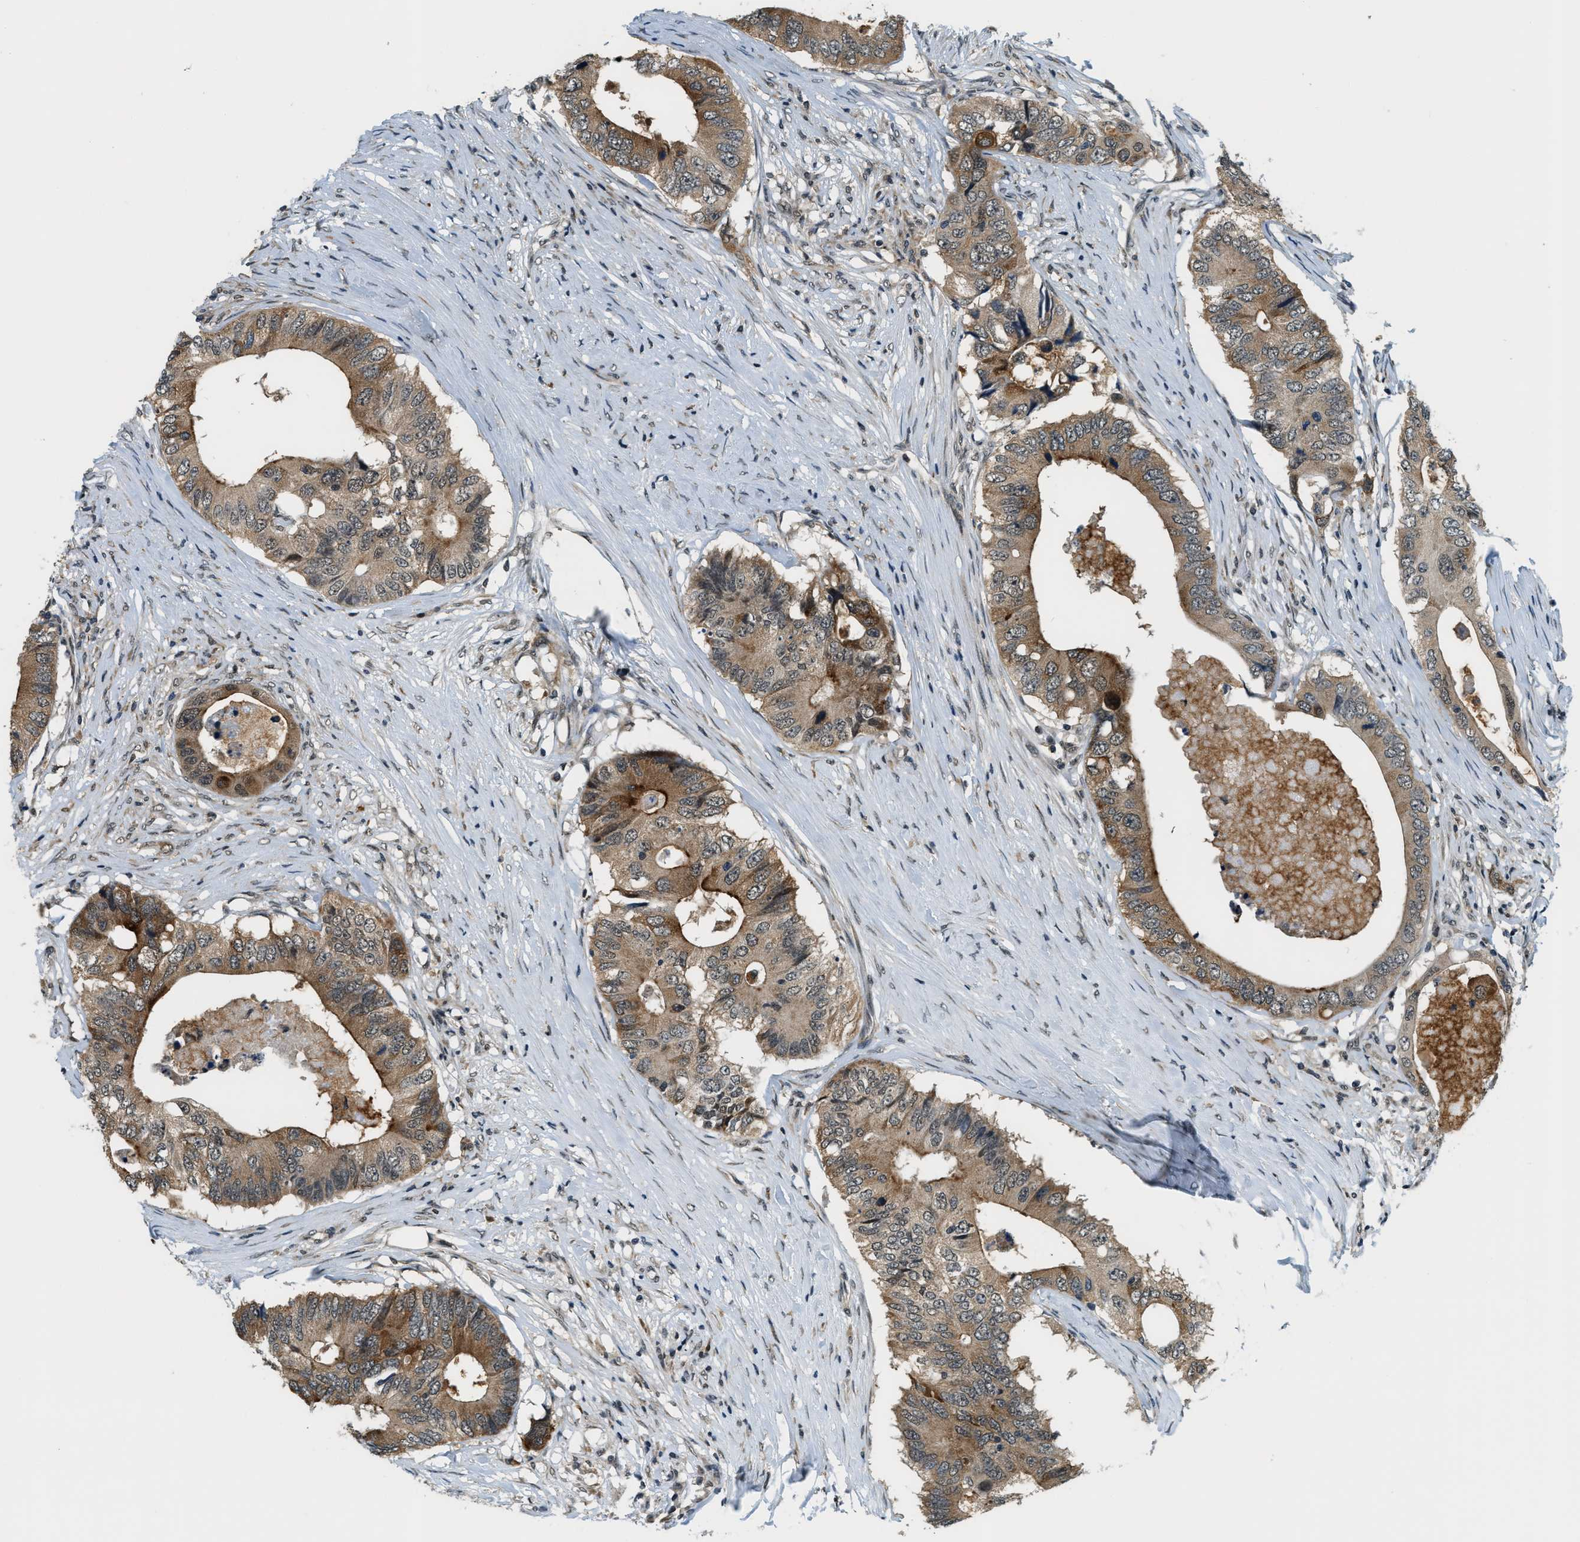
{"staining": {"intensity": "moderate", "quantity": ">75%", "location": "cytoplasmic/membranous"}, "tissue": "colorectal cancer", "cell_type": "Tumor cells", "image_type": "cancer", "snomed": [{"axis": "morphology", "description": "Adenocarcinoma, NOS"}, {"axis": "topography", "description": "Colon"}], "caption": "Colorectal cancer (adenocarcinoma) stained with immunohistochemistry (IHC) exhibits moderate cytoplasmic/membranous staining in about >75% of tumor cells. (DAB (3,3'-diaminobenzidine) IHC, brown staining for protein, blue staining for nuclei).", "gene": "RAB11FIP1", "patient": {"sex": "male", "age": 71}}